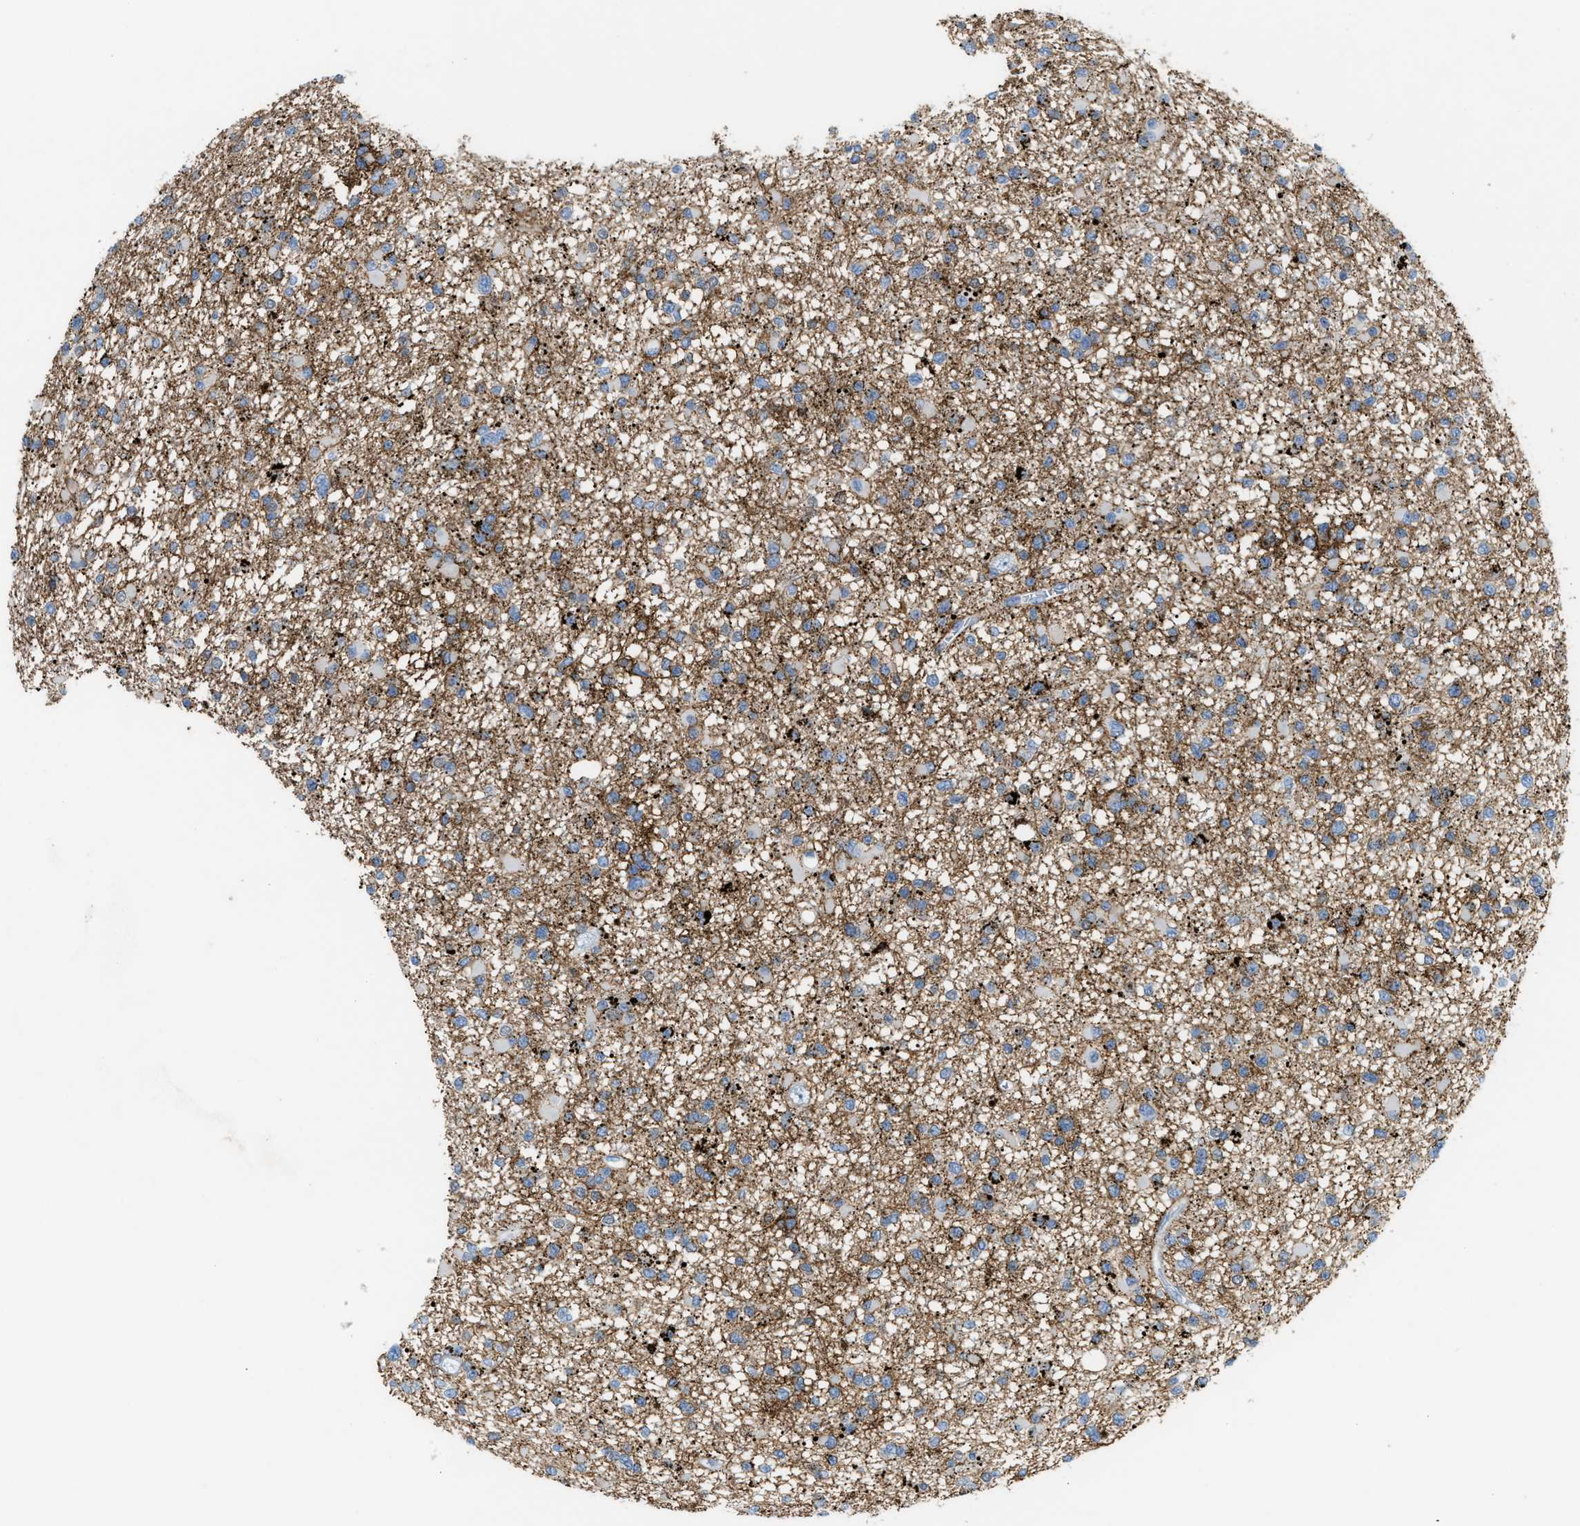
{"staining": {"intensity": "moderate", "quantity": "<25%", "location": "cytoplasmic/membranous"}, "tissue": "glioma", "cell_type": "Tumor cells", "image_type": "cancer", "snomed": [{"axis": "morphology", "description": "Glioma, malignant, Low grade"}, {"axis": "topography", "description": "Brain"}], "caption": "Tumor cells show low levels of moderate cytoplasmic/membranous staining in about <25% of cells in malignant low-grade glioma.", "gene": "PPM1D", "patient": {"sex": "female", "age": 22}}